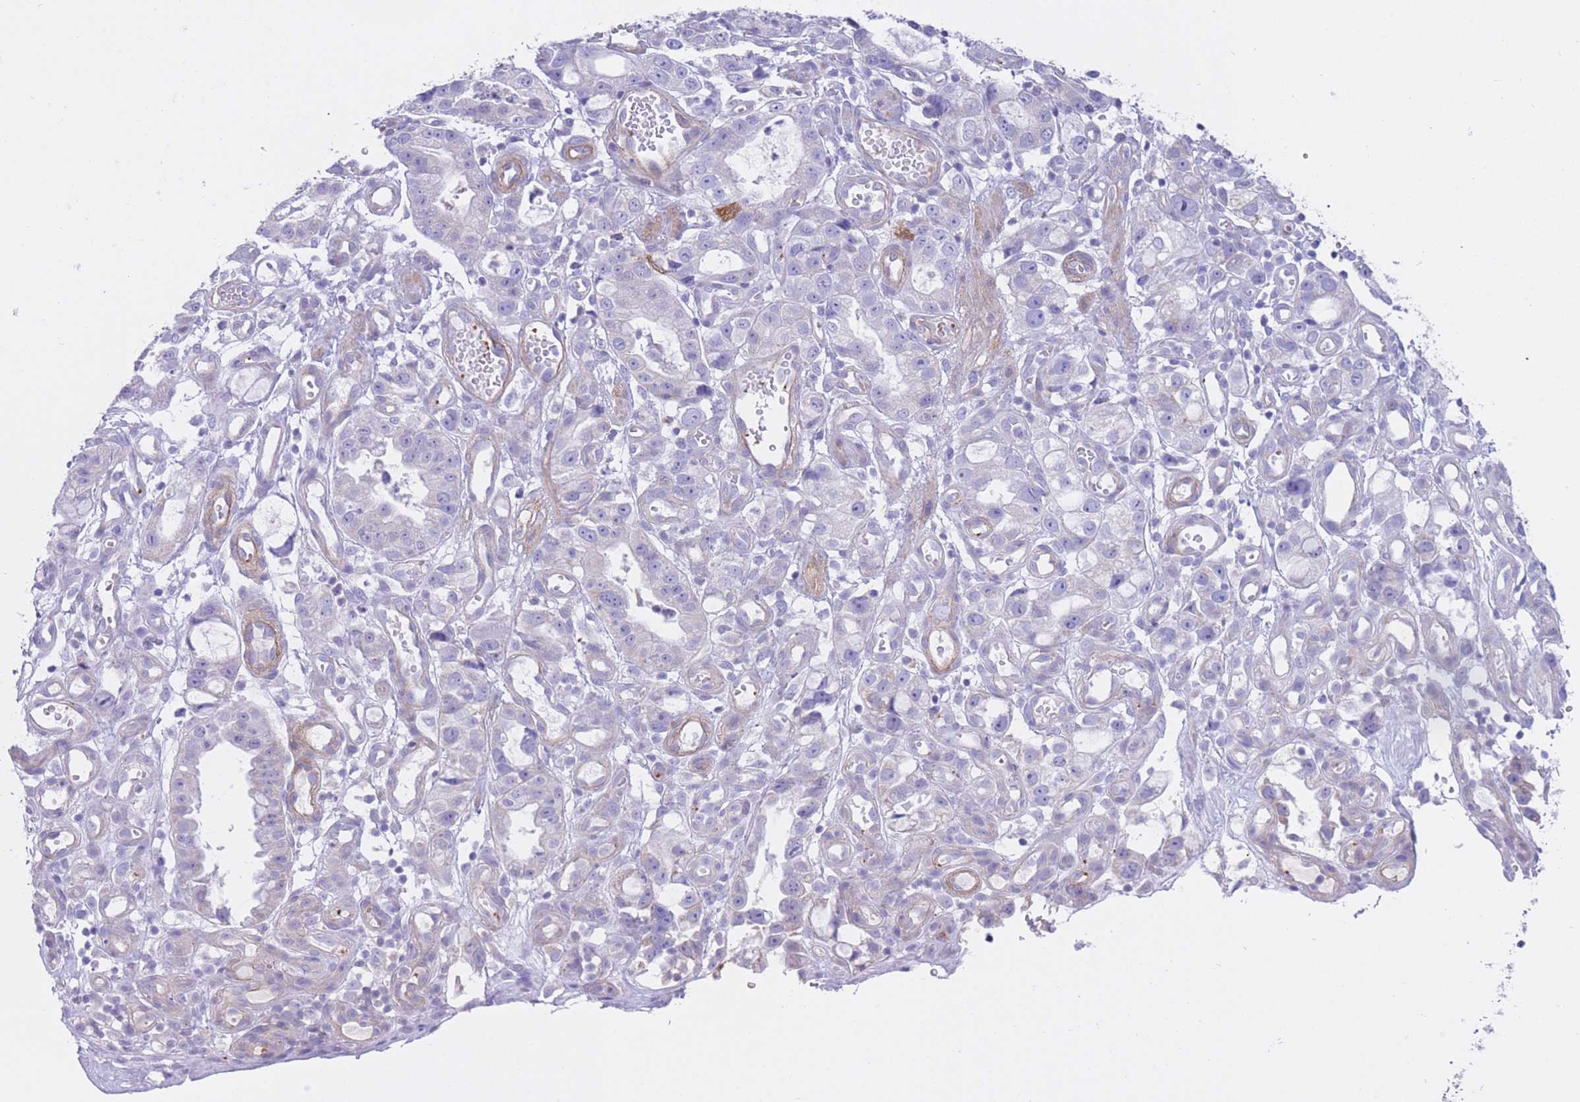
{"staining": {"intensity": "negative", "quantity": "none", "location": "none"}, "tissue": "stomach cancer", "cell_type": "Tumor cells", "image_type": "cancer", "snomed": [{"axis": "morphology", "description": "Adenocarcinoma, NOS"}, {"axis": "topography", "description": "Stomach"}], "caption": "Micrograph shows no significant protein staining in tumor cells of stomach cancer.", "gene": "LDB3", "patient": {"sex": "male", "age": 55}}